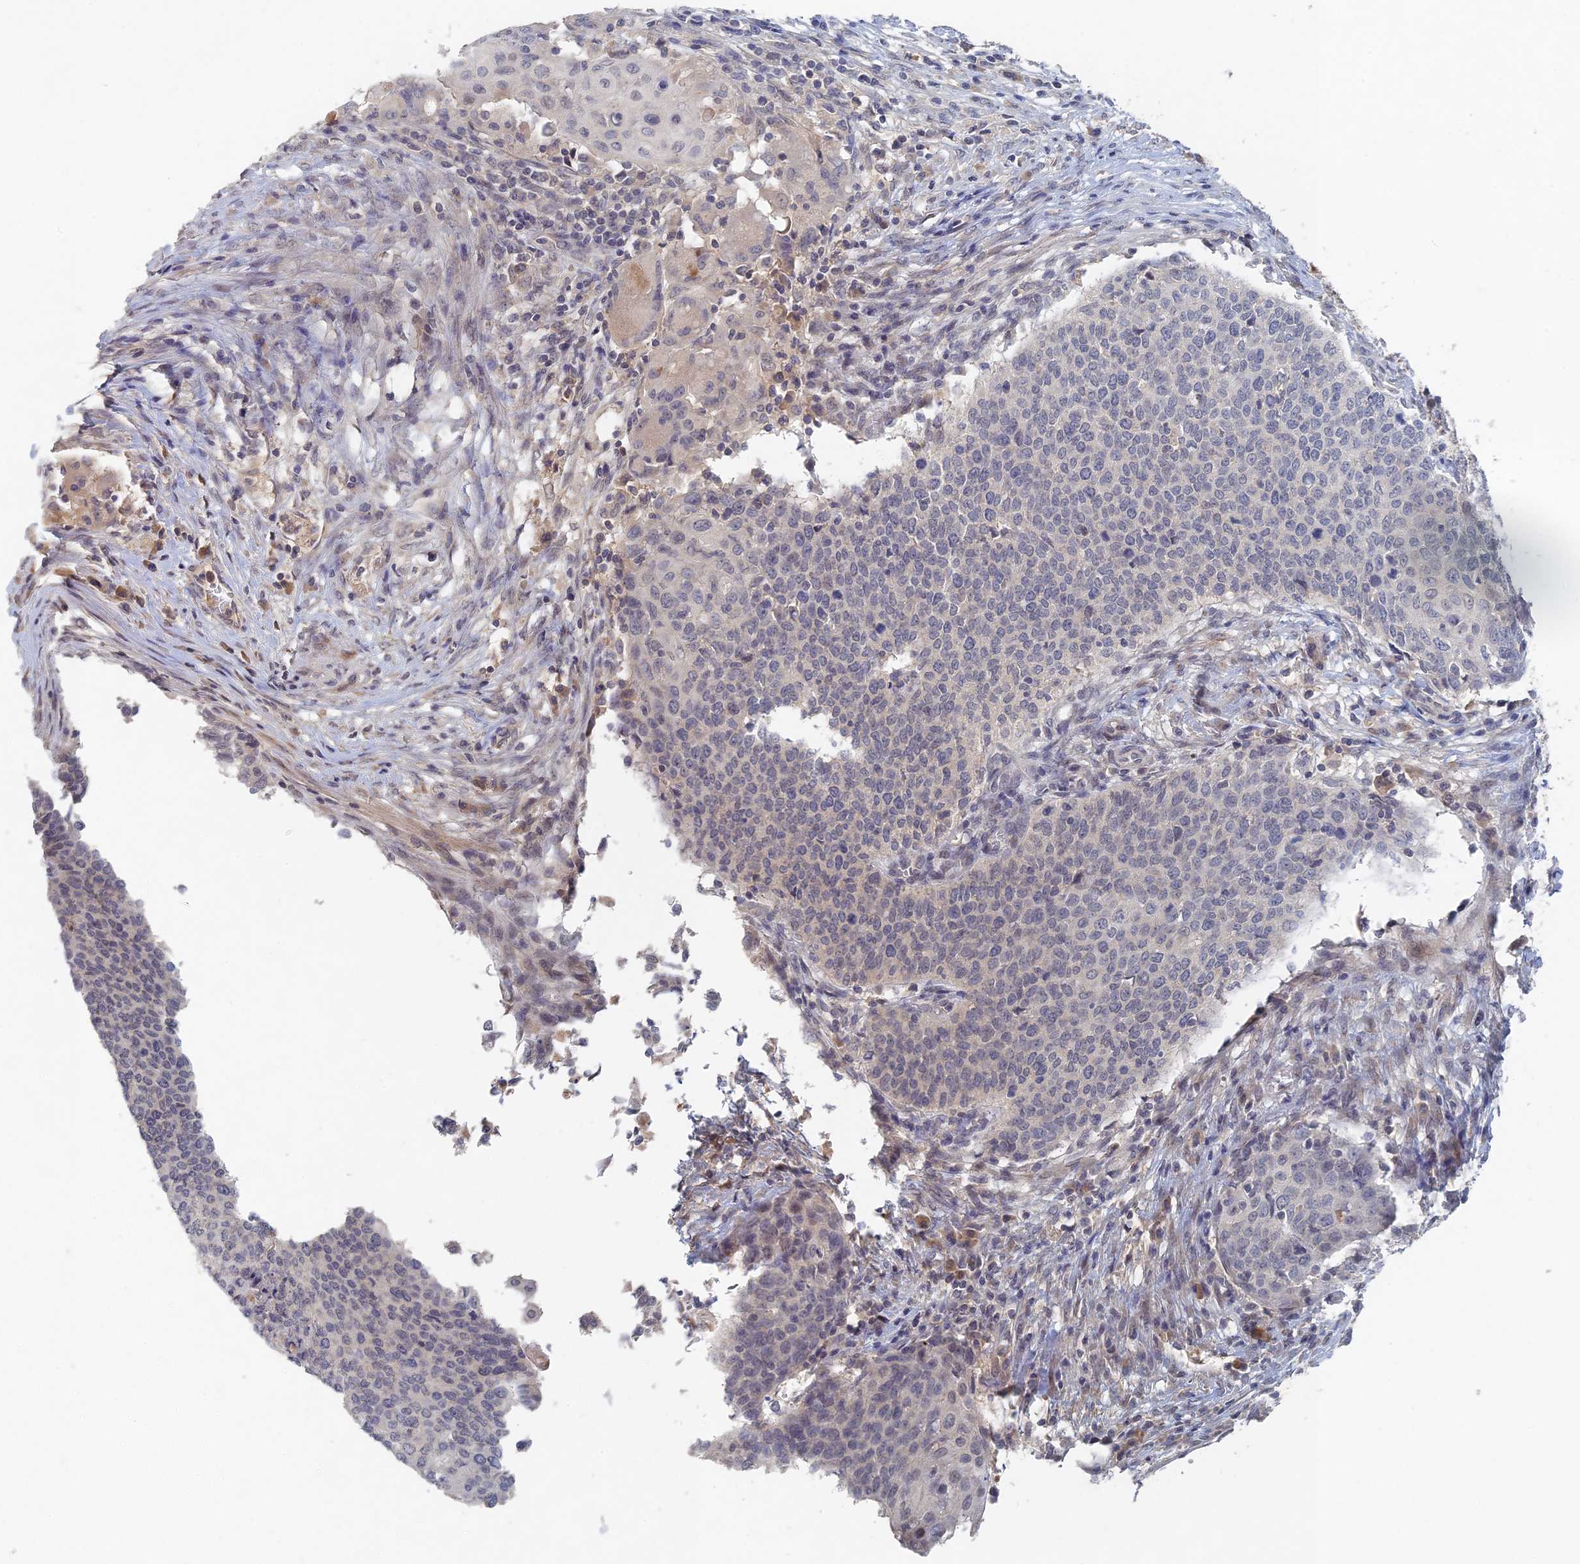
{"staining": {"intensity": "negative", "quantity": "none", "location": "none"}, "tissue": "cervical cancer", "cell_type": "Tumor cells", "image_type": "cancer", "snomed": [{"axis": "morphology", "description": "Squamous cell carcinoma, NOS"}, {"axis": "topography", "description": "Cervix"}], "caption": "There is no significant expression in tumor cells of cervical squamous cell carcinoma.", "gene": "GNA15", "patient": {"sex": "female", "age": 39}}